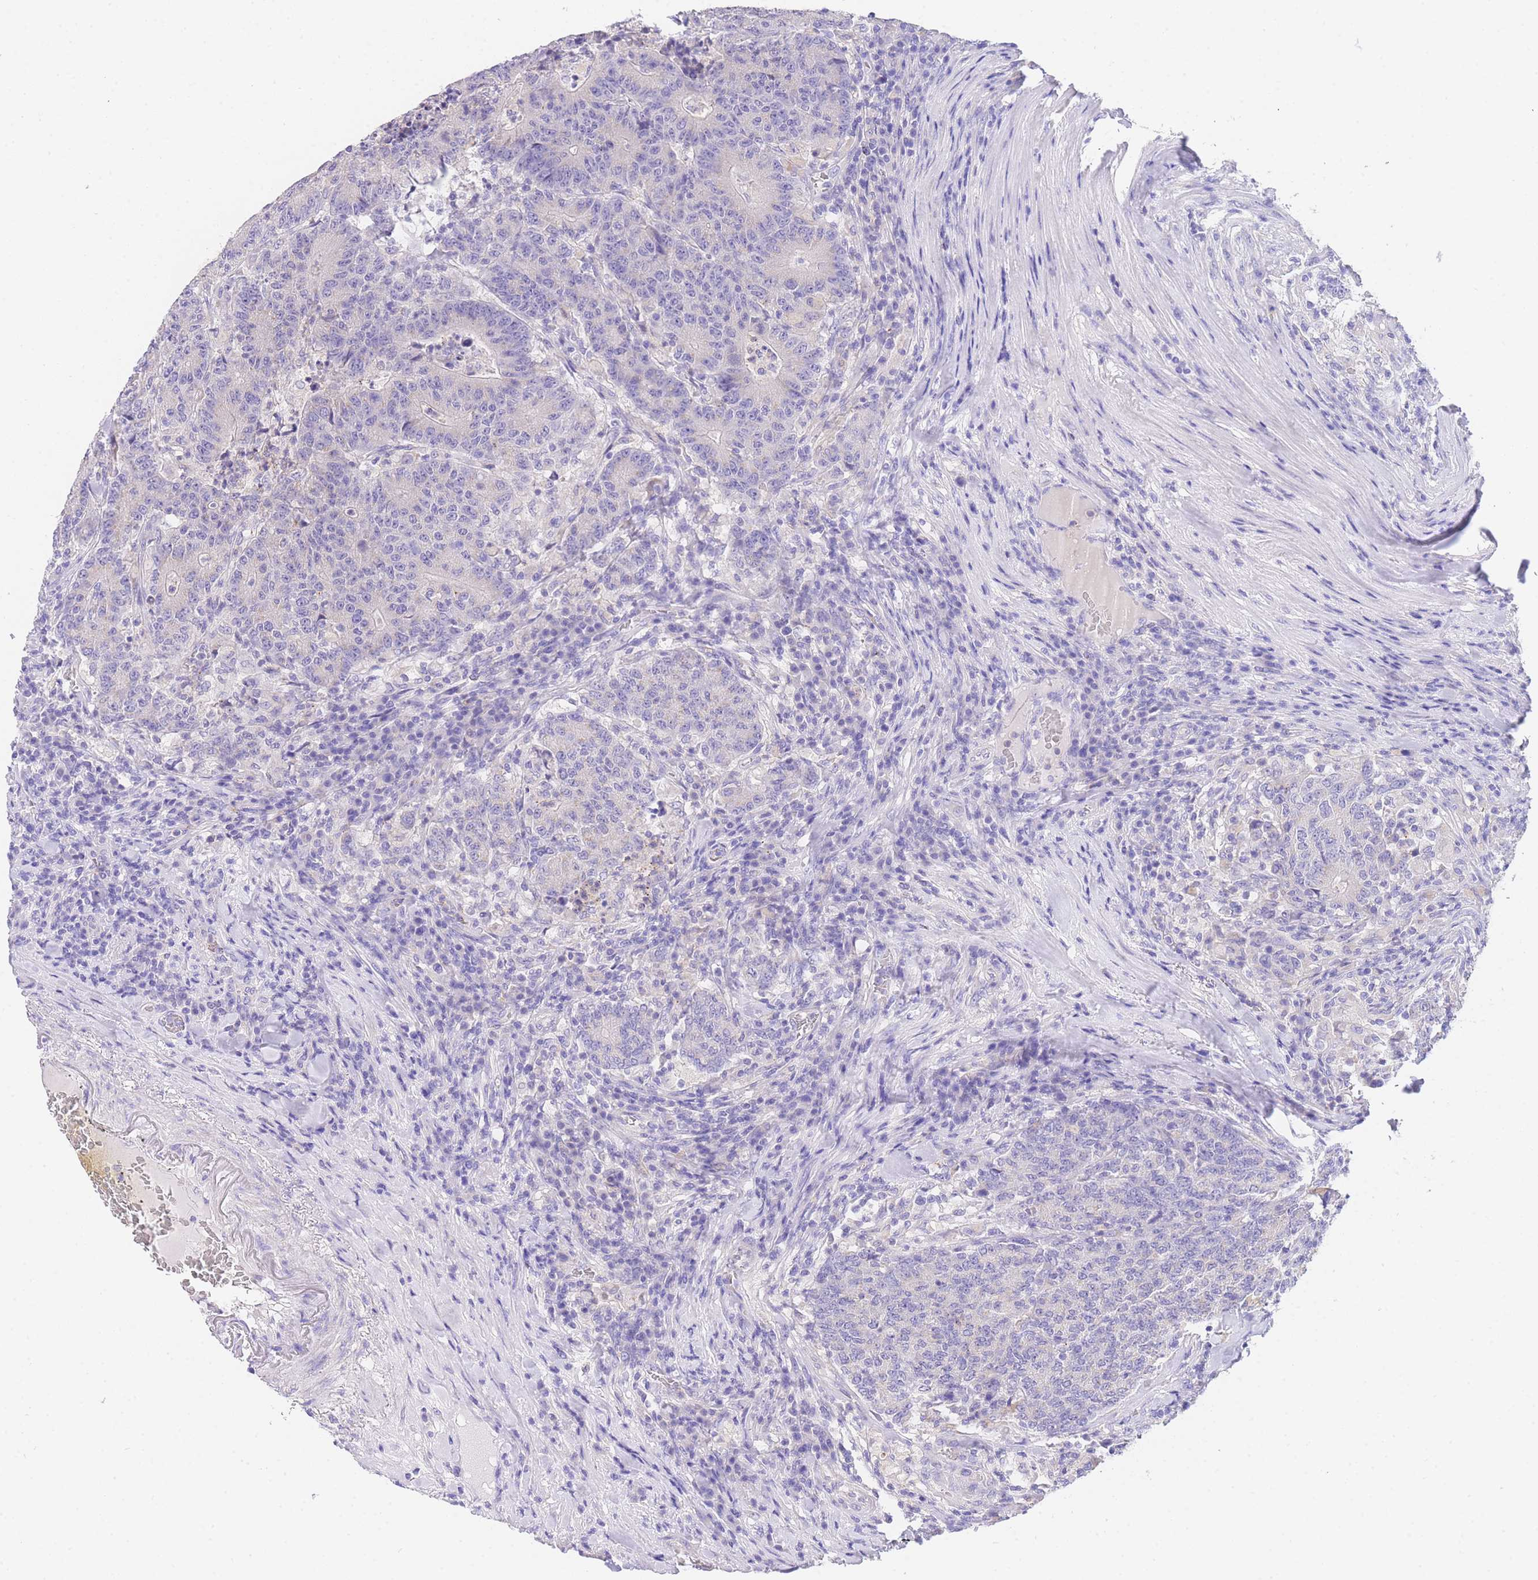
{"staining": {"intensity": "negative", "quantity": "none", "location": "none"}, "tissue": "colorectal cancer", "cell_type": "Tumor cells", "image_type": "cancer", "snomed": [{"axis": "morphology", "description": "Adenocarcinoma, NOS"}, {"axis": "topography", "description": "Colon"}], "caption": "An IHC histopathology image of colorectal cancer is shown. There is no staining in tumor cells of colorectal cancer.", "gene": "EPN2", "patient": {"sex": "female", "age": 75}}